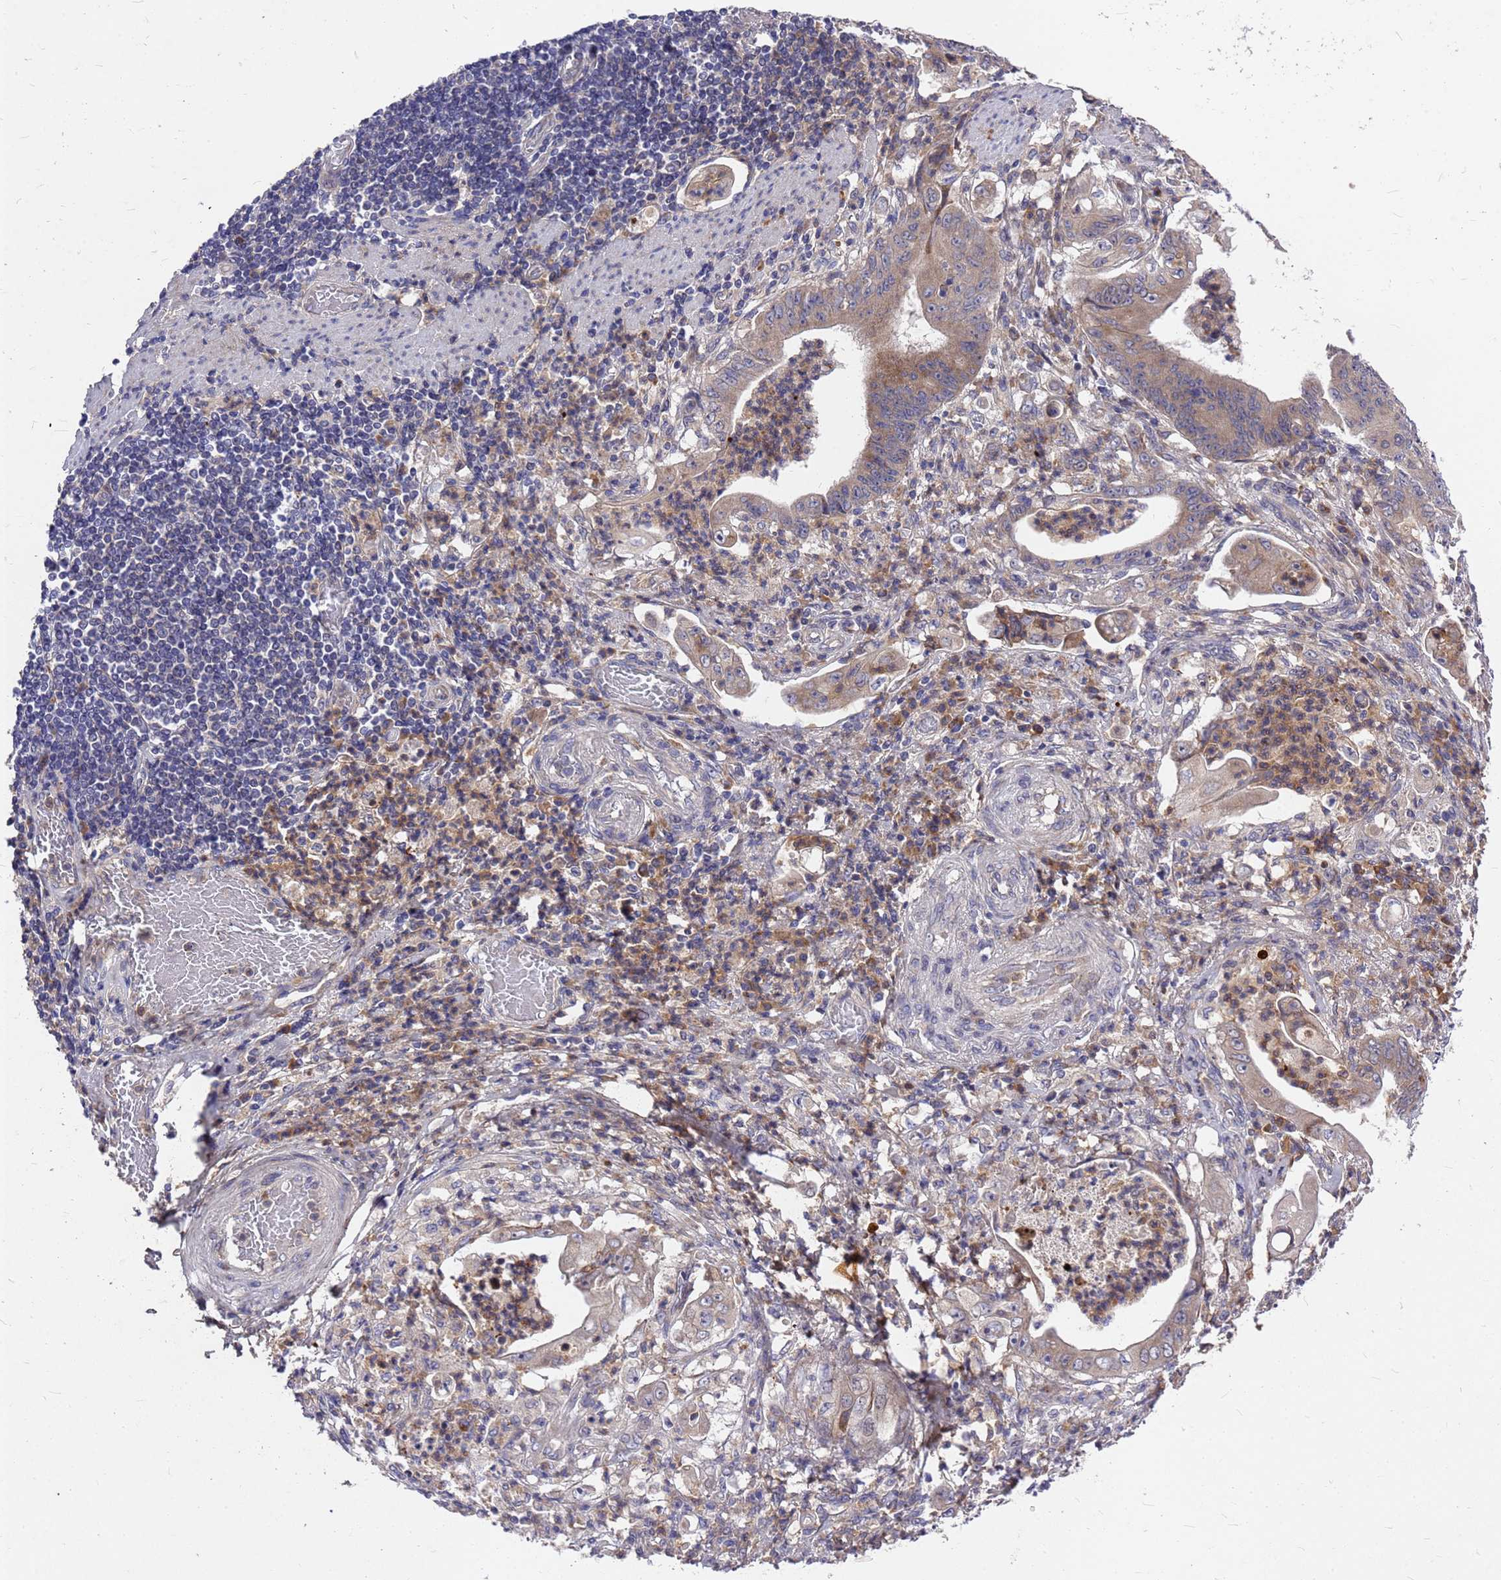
{"staining": {"intensity": "moderate", "quantity": "25%-75%", "location": "cytoplasmic/membranous"}, "tissue": "stomach cancer", "cell_type": "Tumor cells", "image_type": "cancer", "snomed": [{"axis": "morphology", "description": "Adenocarcinoma, NOS"}, {"axis": "topography", "description": "Stomach"}], "caption": "Tumor cells reveal medium levels of moderate cytoplasmic/membranous staining in about 25%-75% of cells in stomach cancer (adenocarcinoma).", "gene": "ZNF717", "patient": {"sex": "female", "age": 73}}